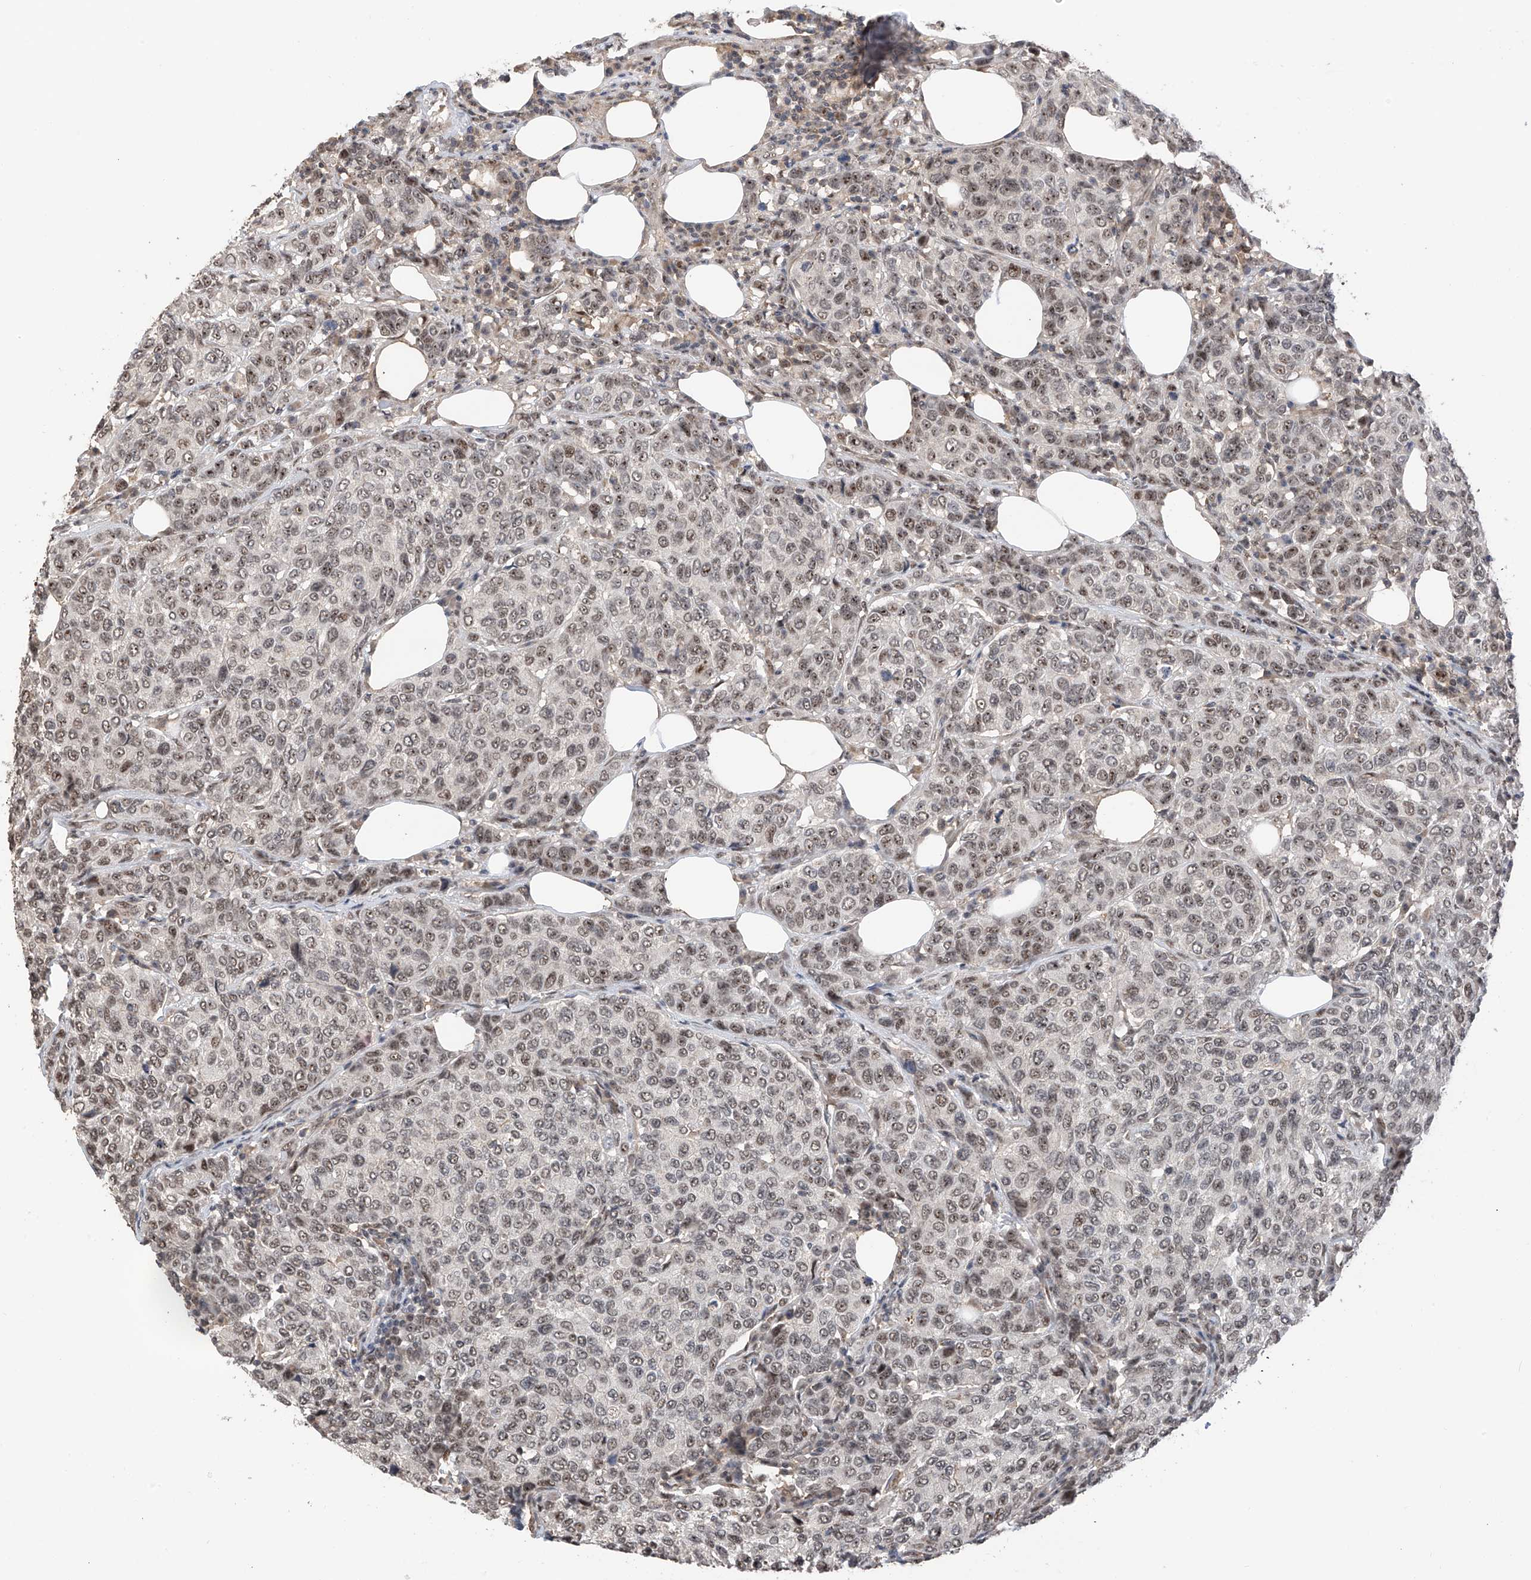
{"staining": {"intensity": "weak", "quantity": ">75%", "location": "nuclear"}, "tissue": "breast cancer", "cell_type": "Tumor cells", "image_type": "cancer", "snomed": [{"axis": "morphology", "description": "Duct carcinoma"}, {"axis": "topography", "description": "Breast"}], "caption": "An immunohistochemistry (IHC) micrograph of tumor tissue is shown. Protein staining in brown highlights weak nuclear positivity in breast cancer (infiltrating ductal carcinoma) within tumor cells.", "gene": "C1orf131", "patient": {"sex": "female", "age": 55}}